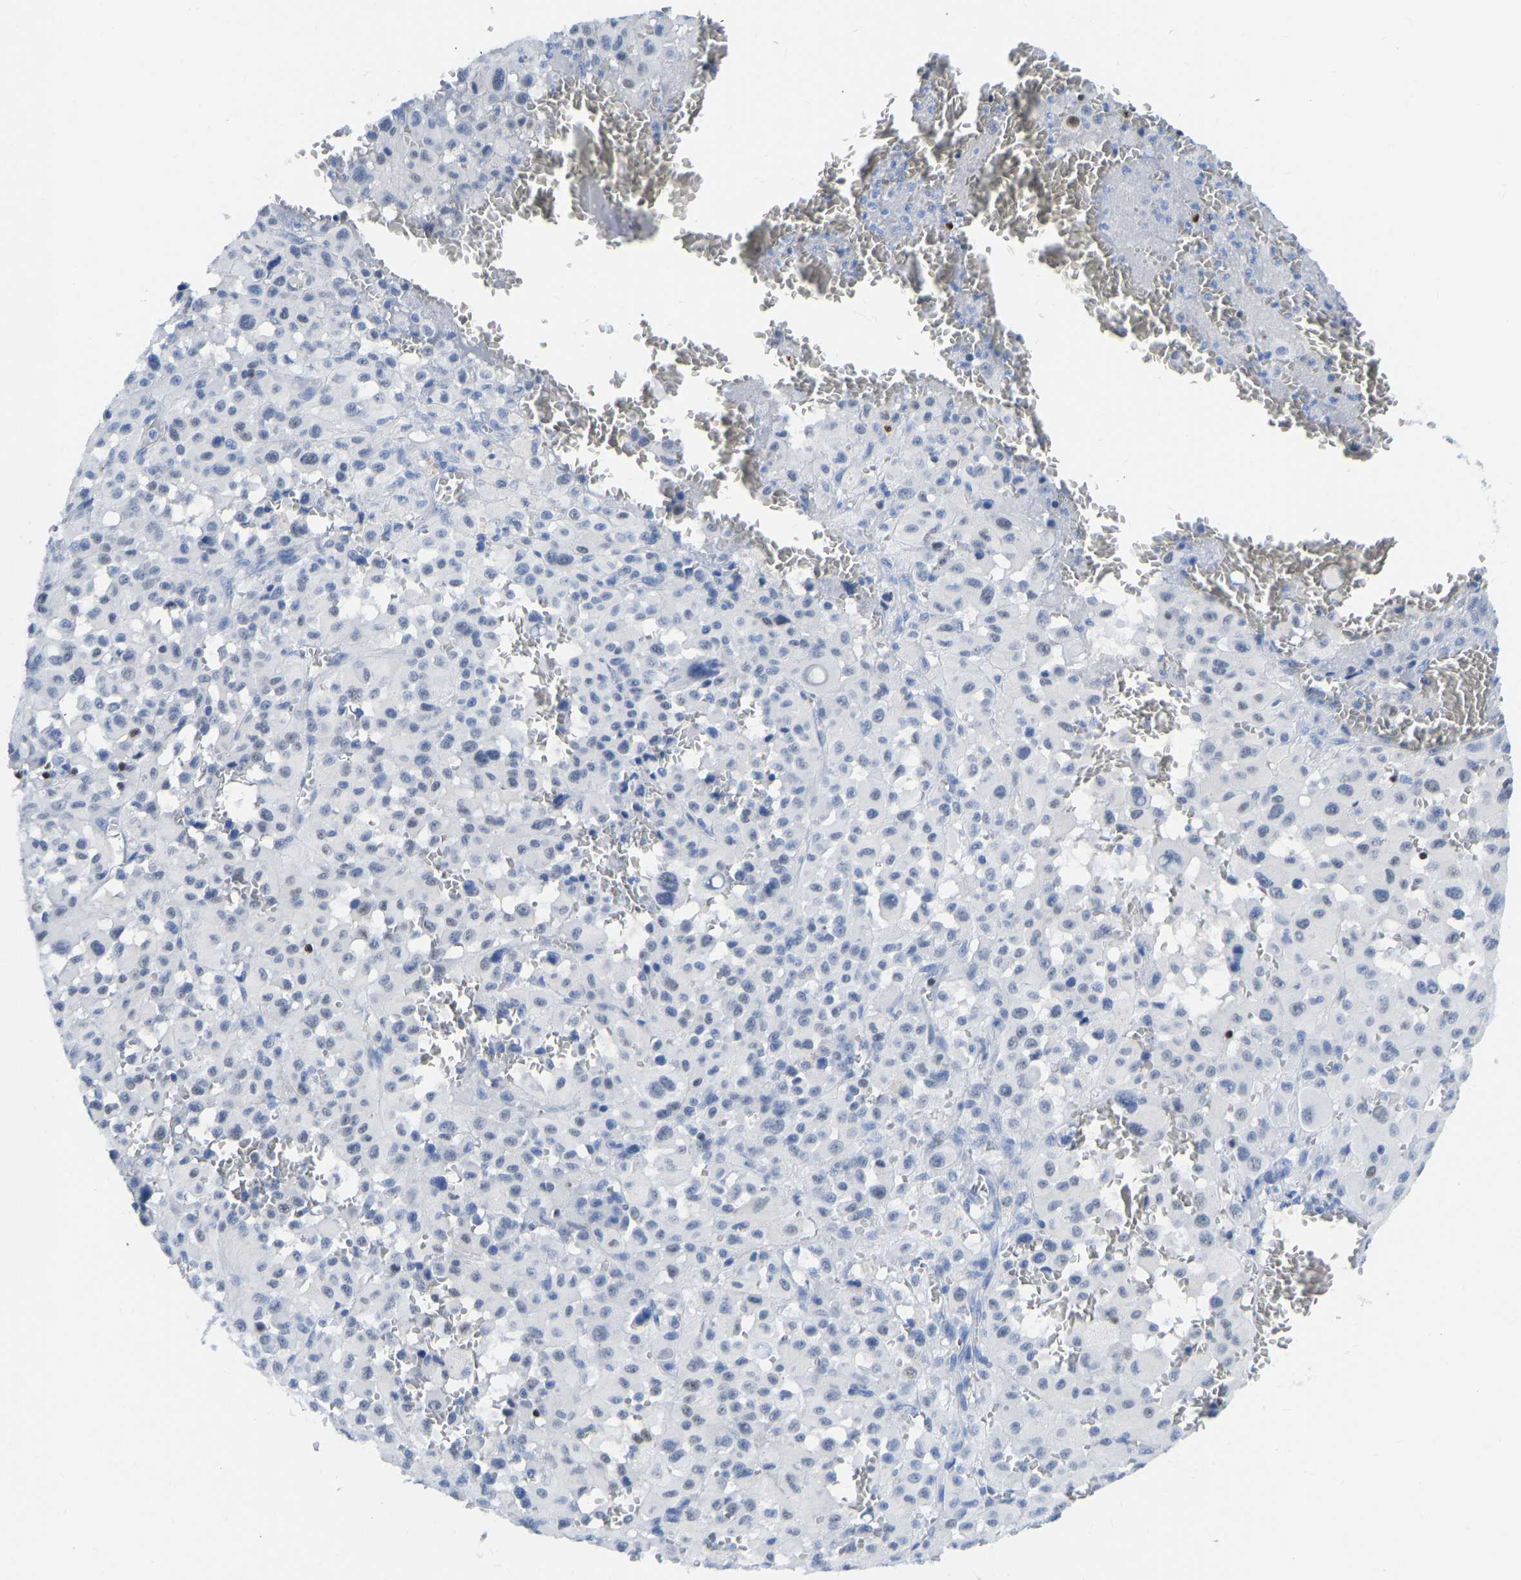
{"staining": {"intensity": "weak", "quantity": "<25%", "location": "nuclear"}, "tissue": "melanoma", "cell_type": "Tumor cells", "image_type": "cancer", "snomed": [{"axis": "morphology", "description": "Malignant melanoma, Metastatic site"}, {"axis": "topography", "description": "Skin"}], "caption": "Immunohistochemical staining of malignant melanoma (metastatic site) displays no significant expression in tumor cells.", "gene": "TCF7", "patient": {"sex": "female", "age": 74}}